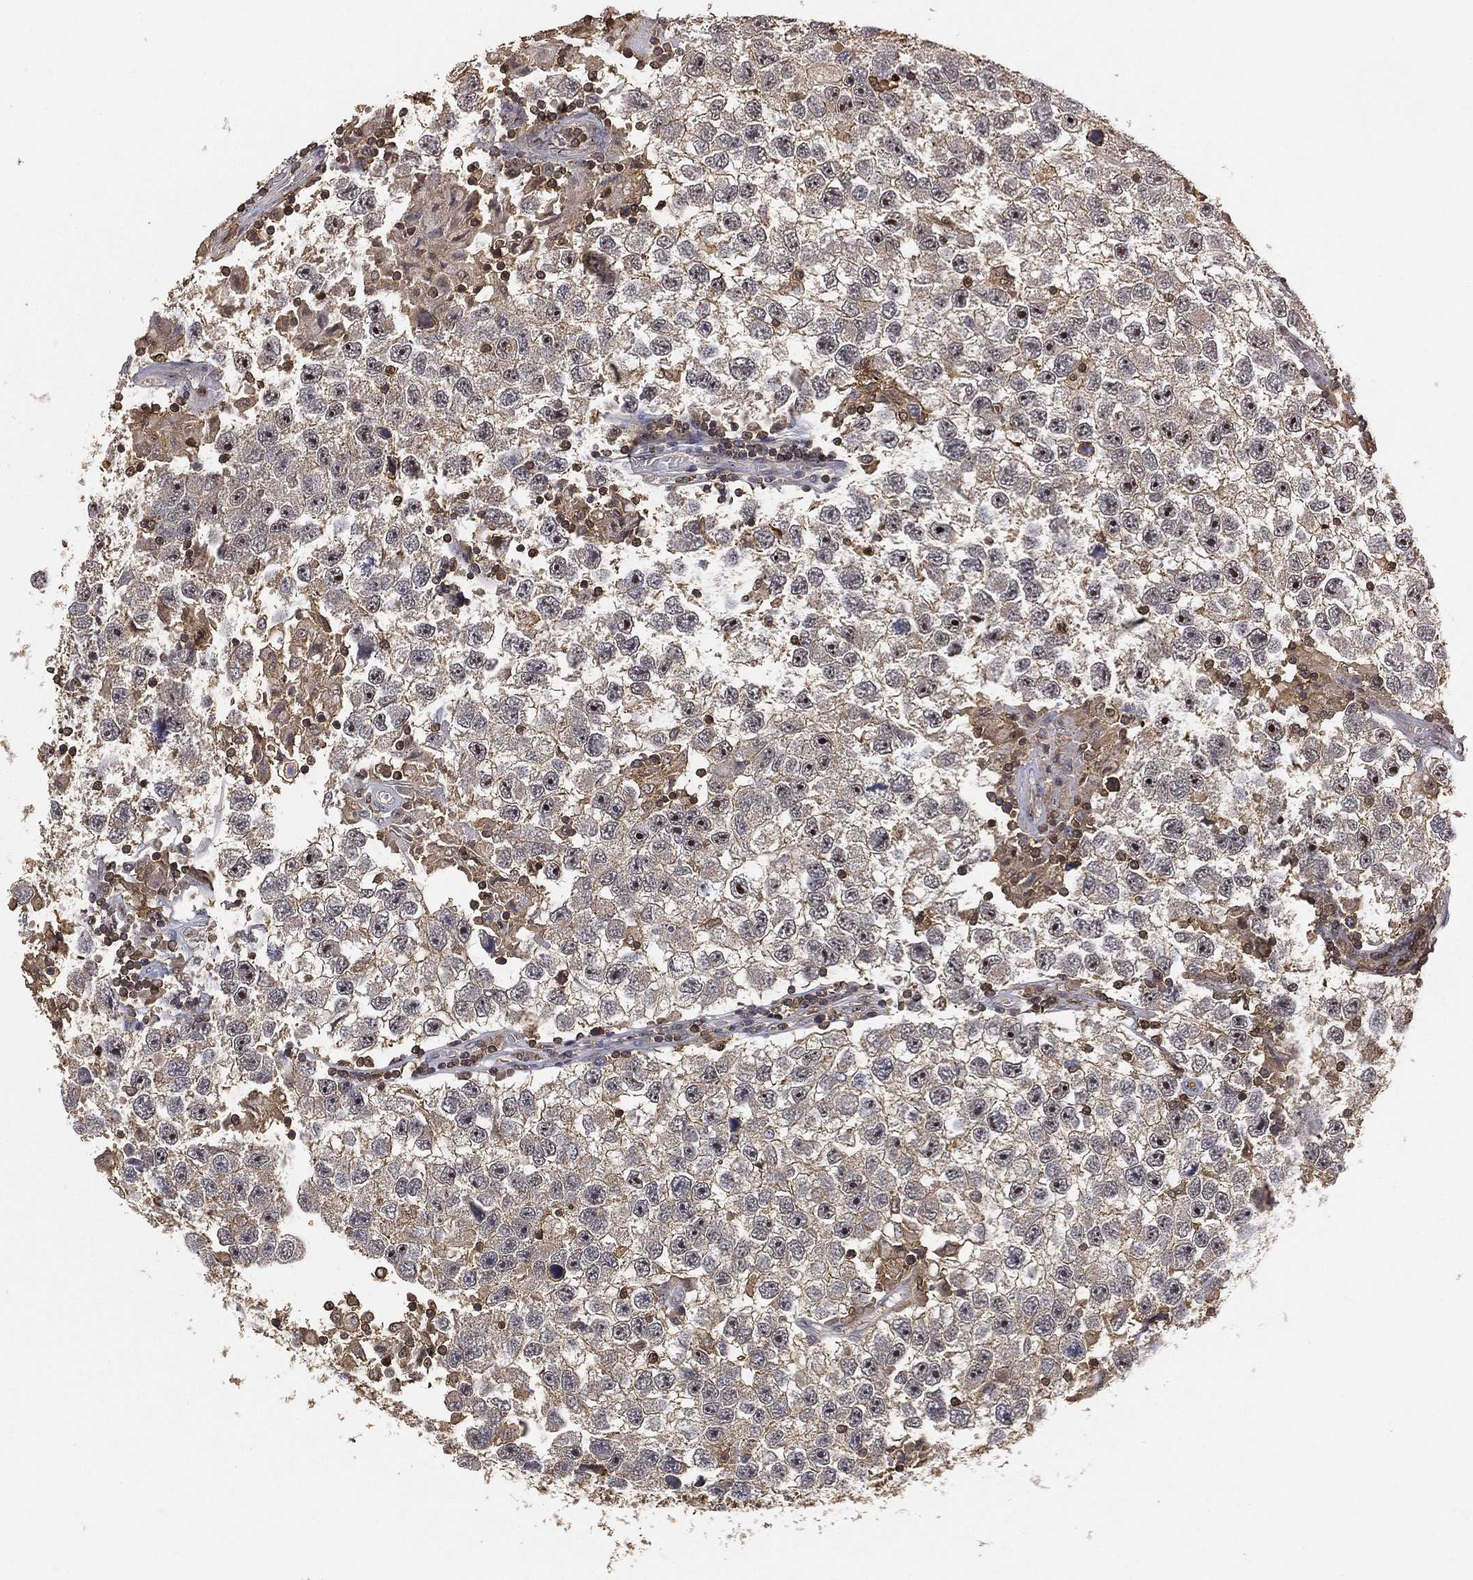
{"staining": {"intensity": "moderate", "quantity": "25%-75%", "location": "nuclear"}, "tissue": "testis cancer", "cell_type": "Tumor cells", "image_type": "cancer", "snomed": [{"axis": "morphology", "description": "Seminoma, NOS"}, {"axis": "topography", "description": "Testis"}], "caption": "High-magnification brightfield microscopy of seminoma (testis) stained with DAB (3,3'-diaminobenzidine) (brown) and counterstained with hematoxylin (blue). tumor cells exhibit moderate nuclear positivity is appreciated in about25%-75% of cells.", "gene": "CRYL1", "patient": {"sex": "male", "age": 26}}